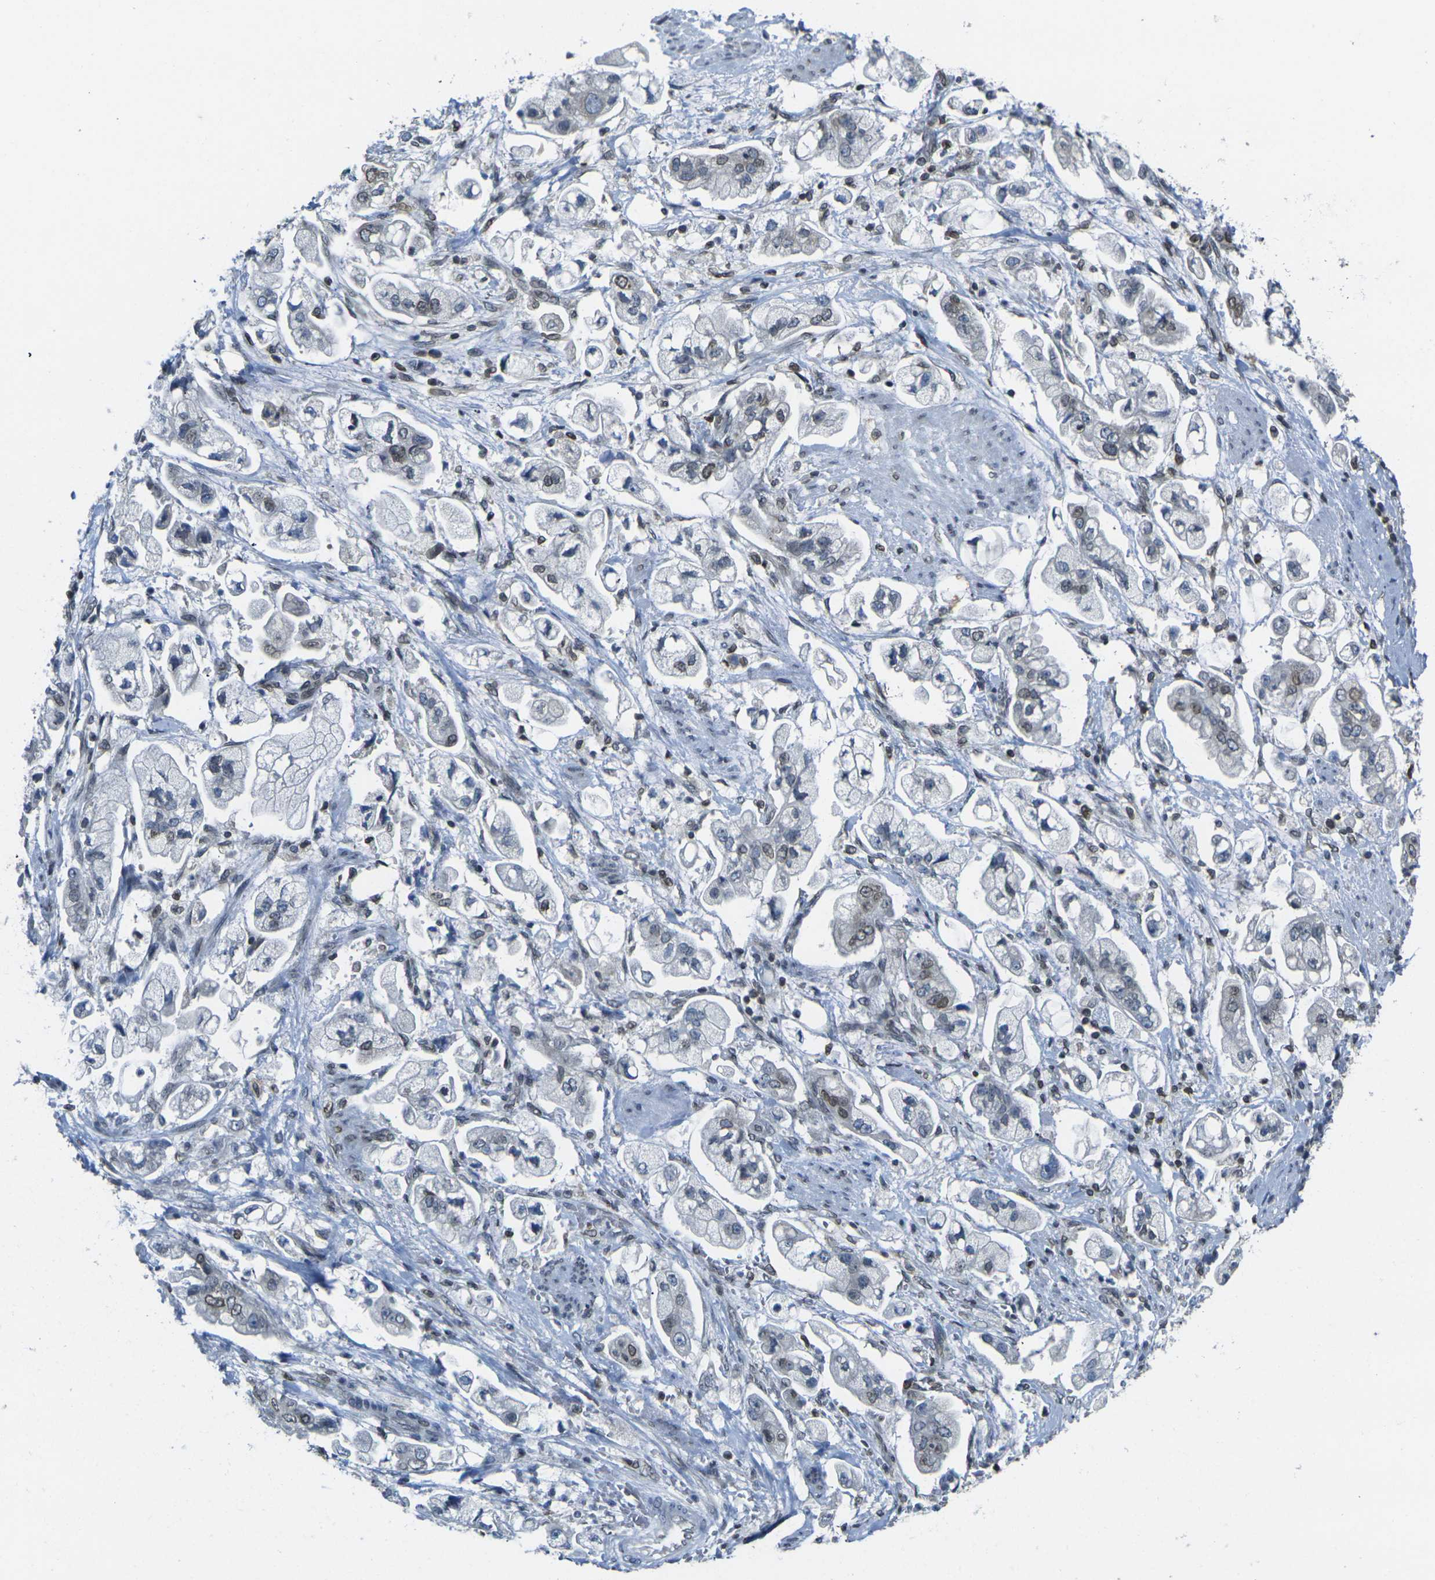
{"staining": {"intensity": "moderate", "quantity": "25%-75%", "location": "cytoplasmic/membranous,nuclear"}, "tissue": "stomach cancer", "cell_type": "Tumor cells", "image_type": "cancer", "snomed": [{"axis": "morphology", "description": "Adenocarcinoma, NOS"}, {"axis": "topography", "description": "Stomach"}], "caption": "Human stomach cancer stained for a protein (brown) displays moderate cytoplasmic/membranous and nuclear positive staining in approximately 25%-75% of tumor cells.", "gene": "BRDT", "patient": {"sex": "male", "age": 62}}